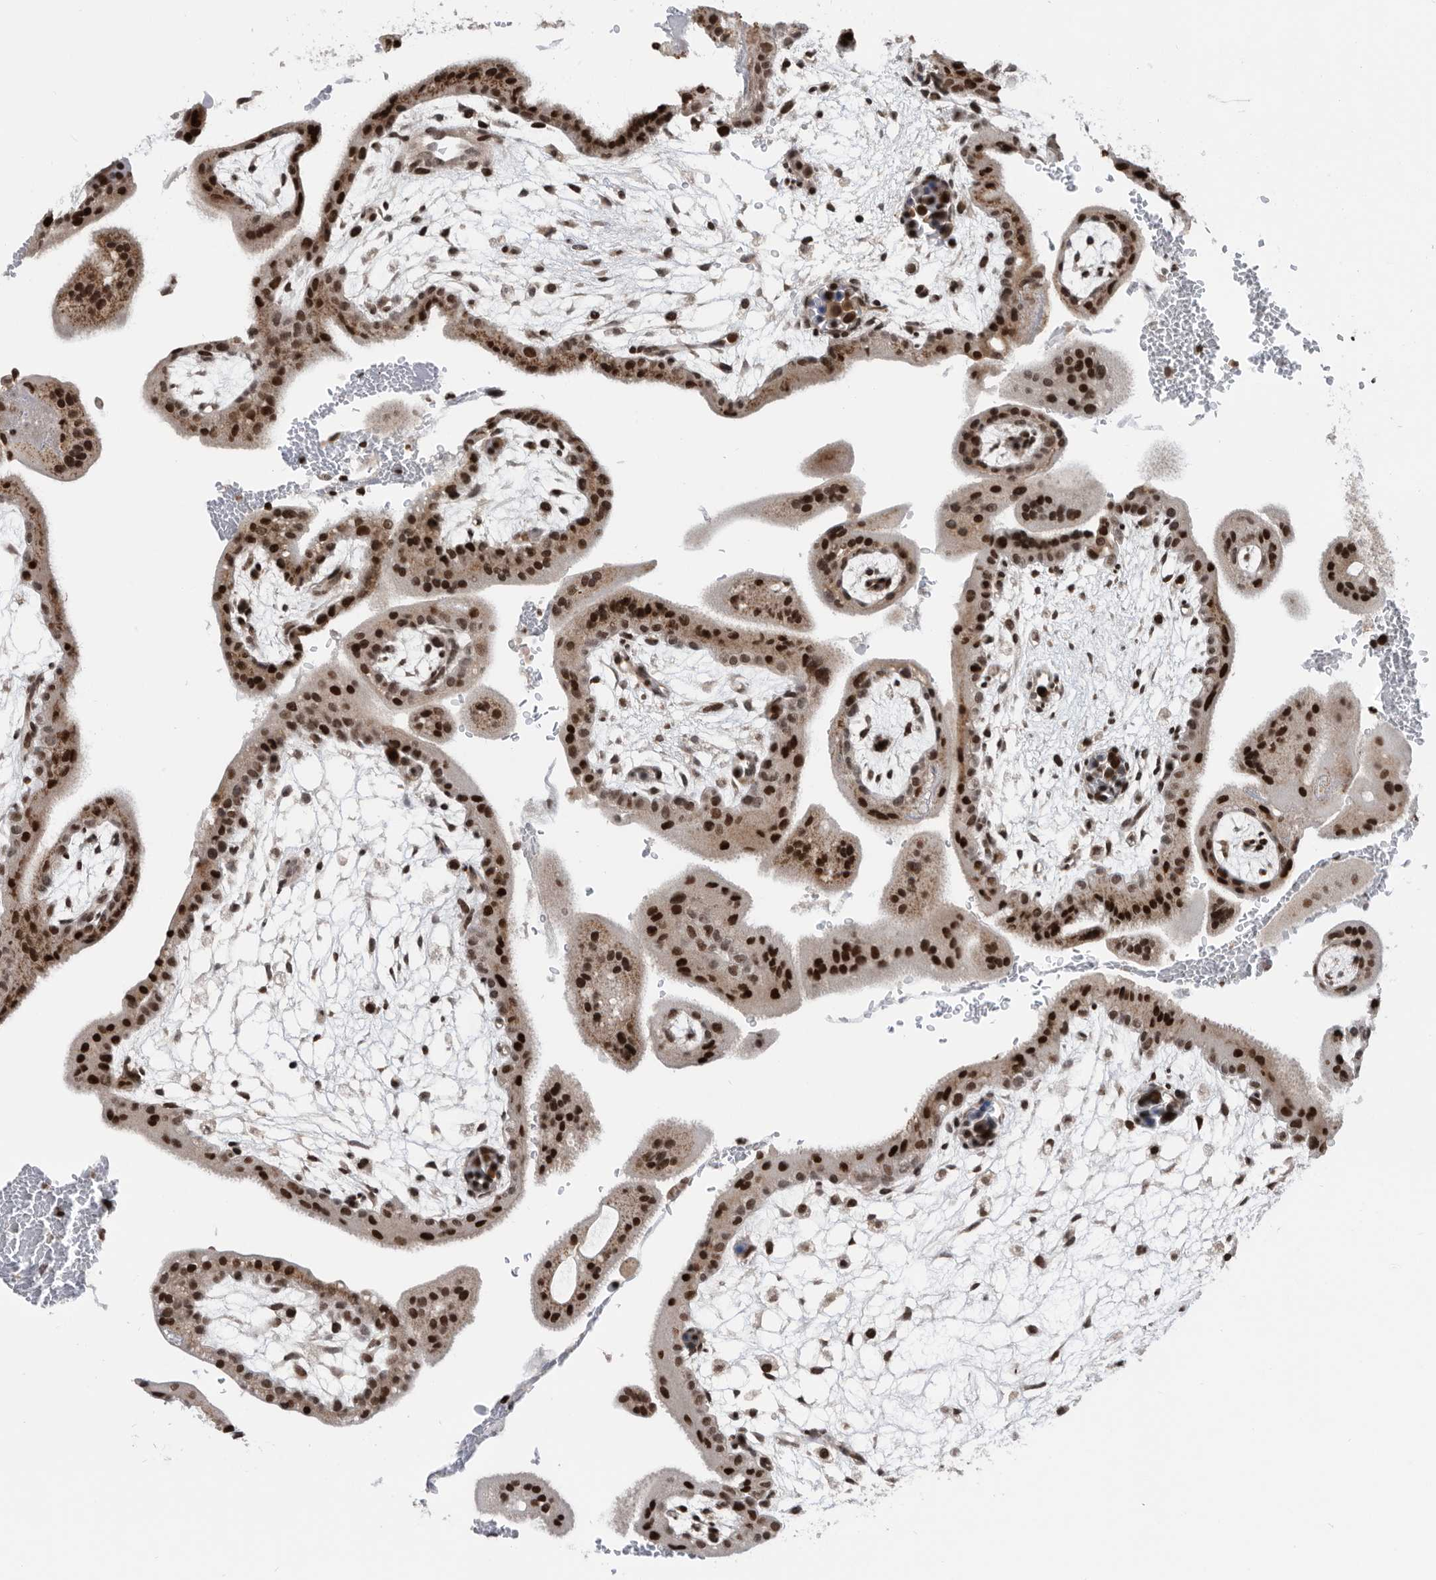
{"staining": {"intensity": "moderate", "quantity": ">75%", "location": "nuclear"}, "tissue": "placenta", "cell_type": "Decidual cells", "image_type": "normal", "snomed": [{"axis": "morphology", "description": "Normal tissue, NOS"}, {"axis": "topography", "description": "Placenta"}], "caption": "Protein staining displays moderate nuclear expression in about >75% of decidual cells in unremarkable placenta. (DAB IHC, brown staining for protein, blue staining for nuclei).", "gene": "SNRNP48", "patient": {"sex": "female", "age": 35}}